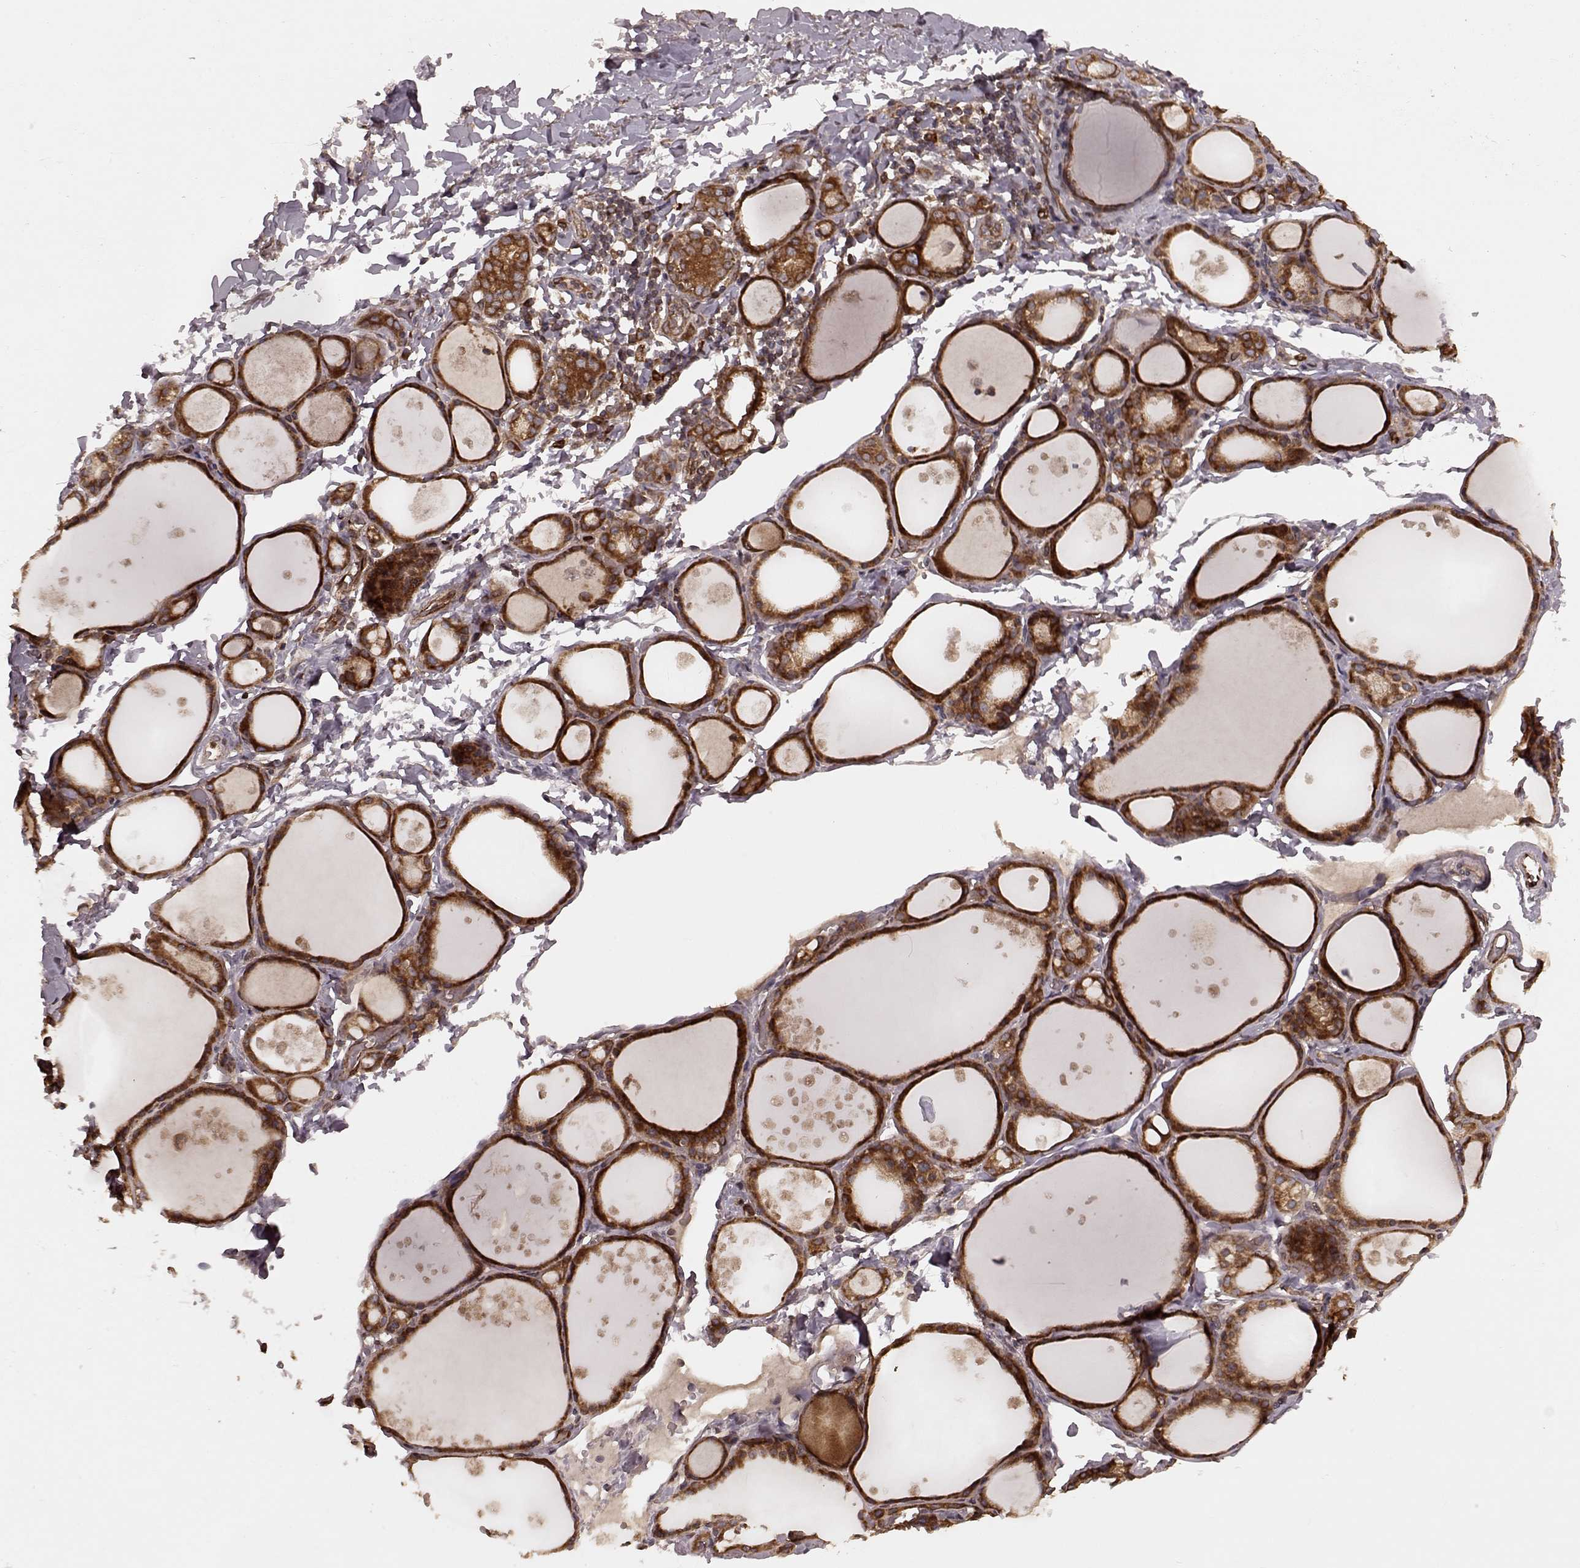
{"staining": {"intensity": "strong", "quantity": ">75%", "location": "cytoplasmic/membranous"}, "tissue": "thyroid gland", "cell_type": "Glandular cells", "image_type": "normal", "snomed": [{"axis": "morphology", "description": "Normal tissue, NOS"}, {"axis": "topography", "description": "Thyroid gland"}], "caption": "This micrograph displays immunohistochemistry staining of normal human thyroid gland, with high strong cytoplasmic/membranous positivity in approximately >75% of glandular cells.", "gene": "AGPAT1", "patient": {"sex": "male", "age": 68}}